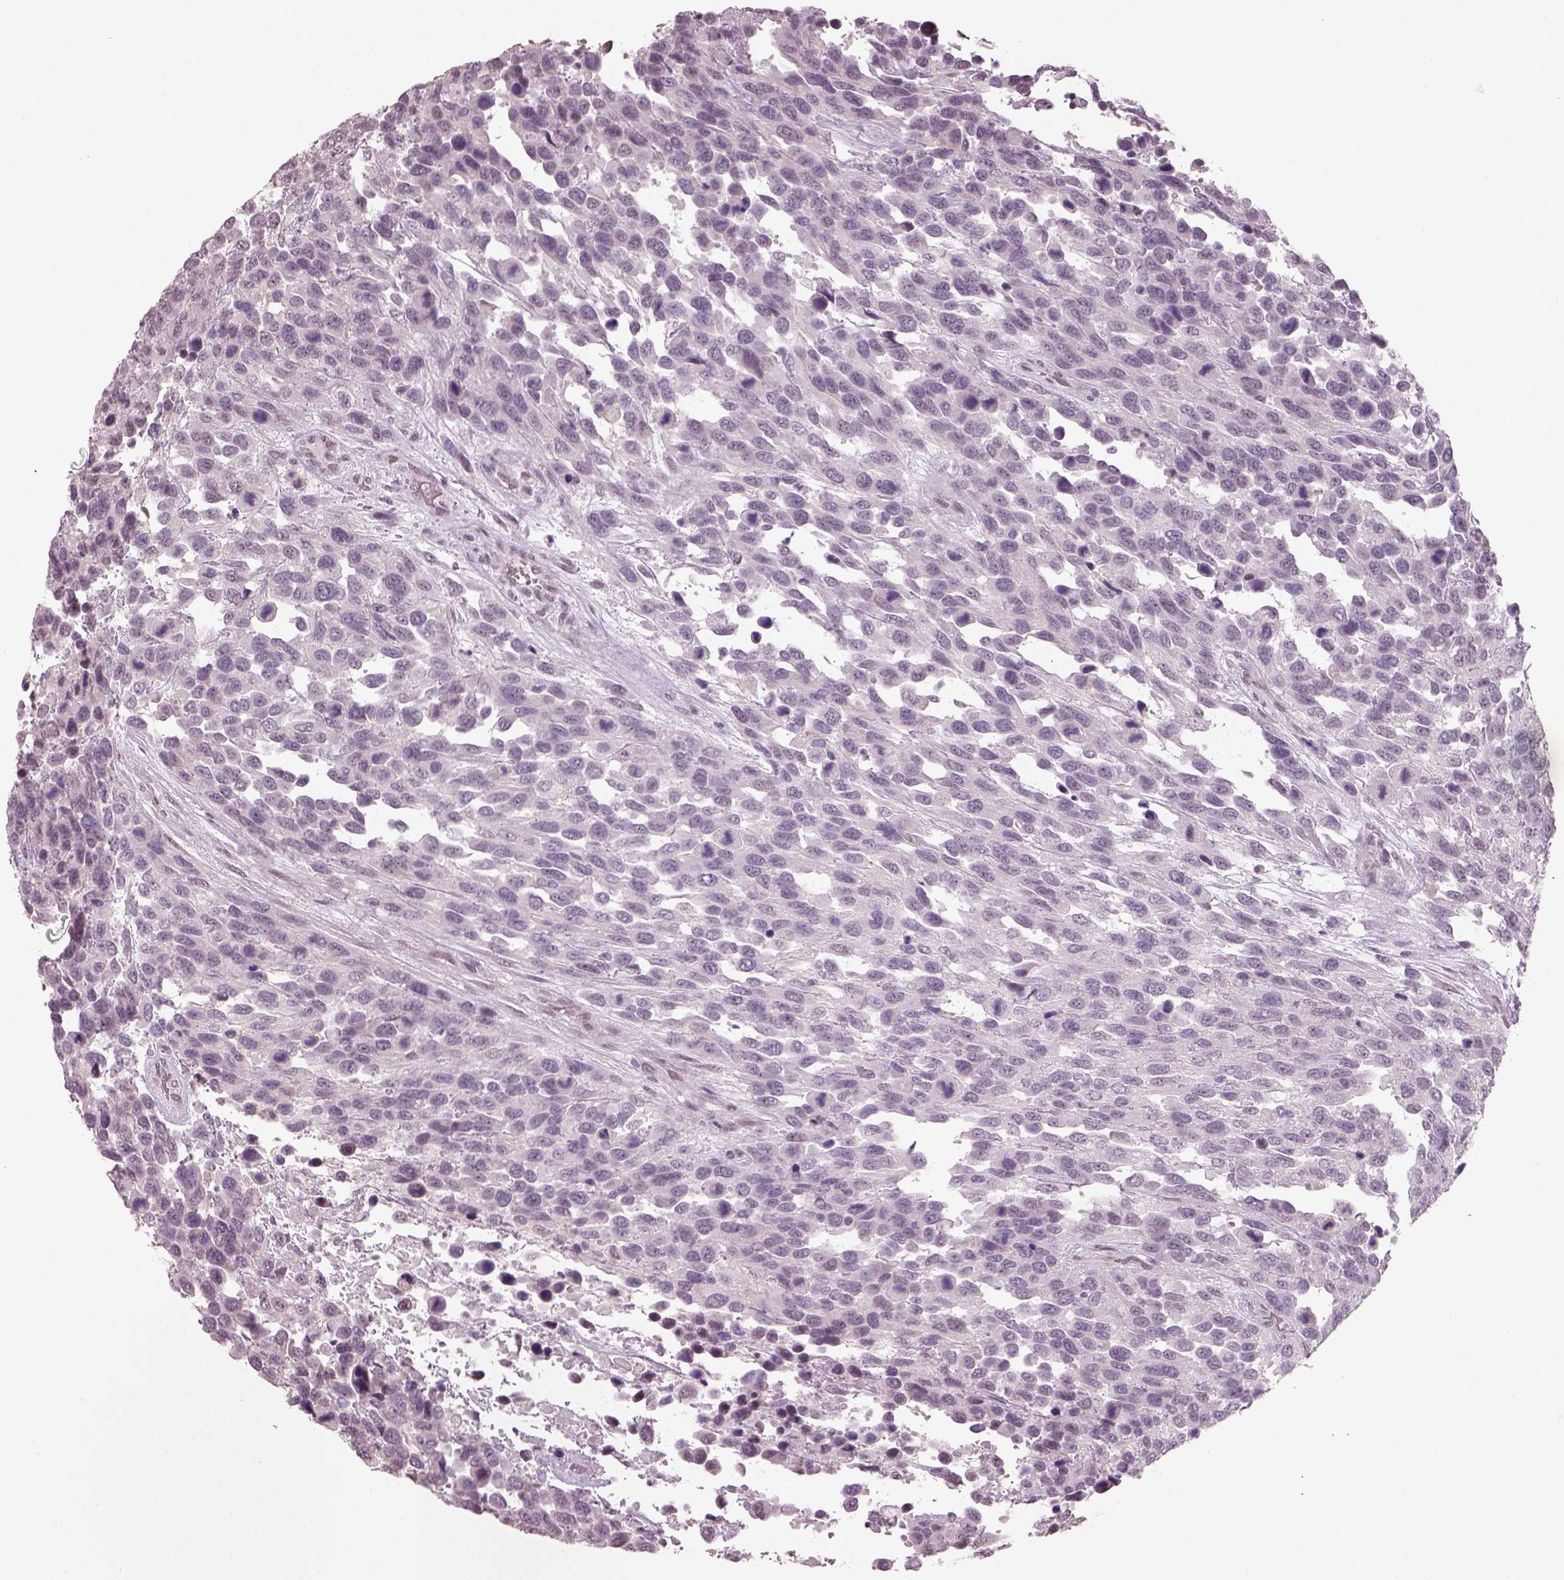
{"staining": {"intensity": "negative", "quantity": "none", "location": "none"}, "tissue": "urothelial cancer", "cell_type": "Tumor cells", "image_type": "cancer", "snomed": [{"axis": "morphology", "description": "Urothelial carcinoma, High grade"}, {"axis": "topography", "description": "Urinary bladder"}], "caption": "Tumor cells show no significant positivity in urothelial cancer.", "gene": "NAT8", "patient": {"sex": "female", "age": 70}}